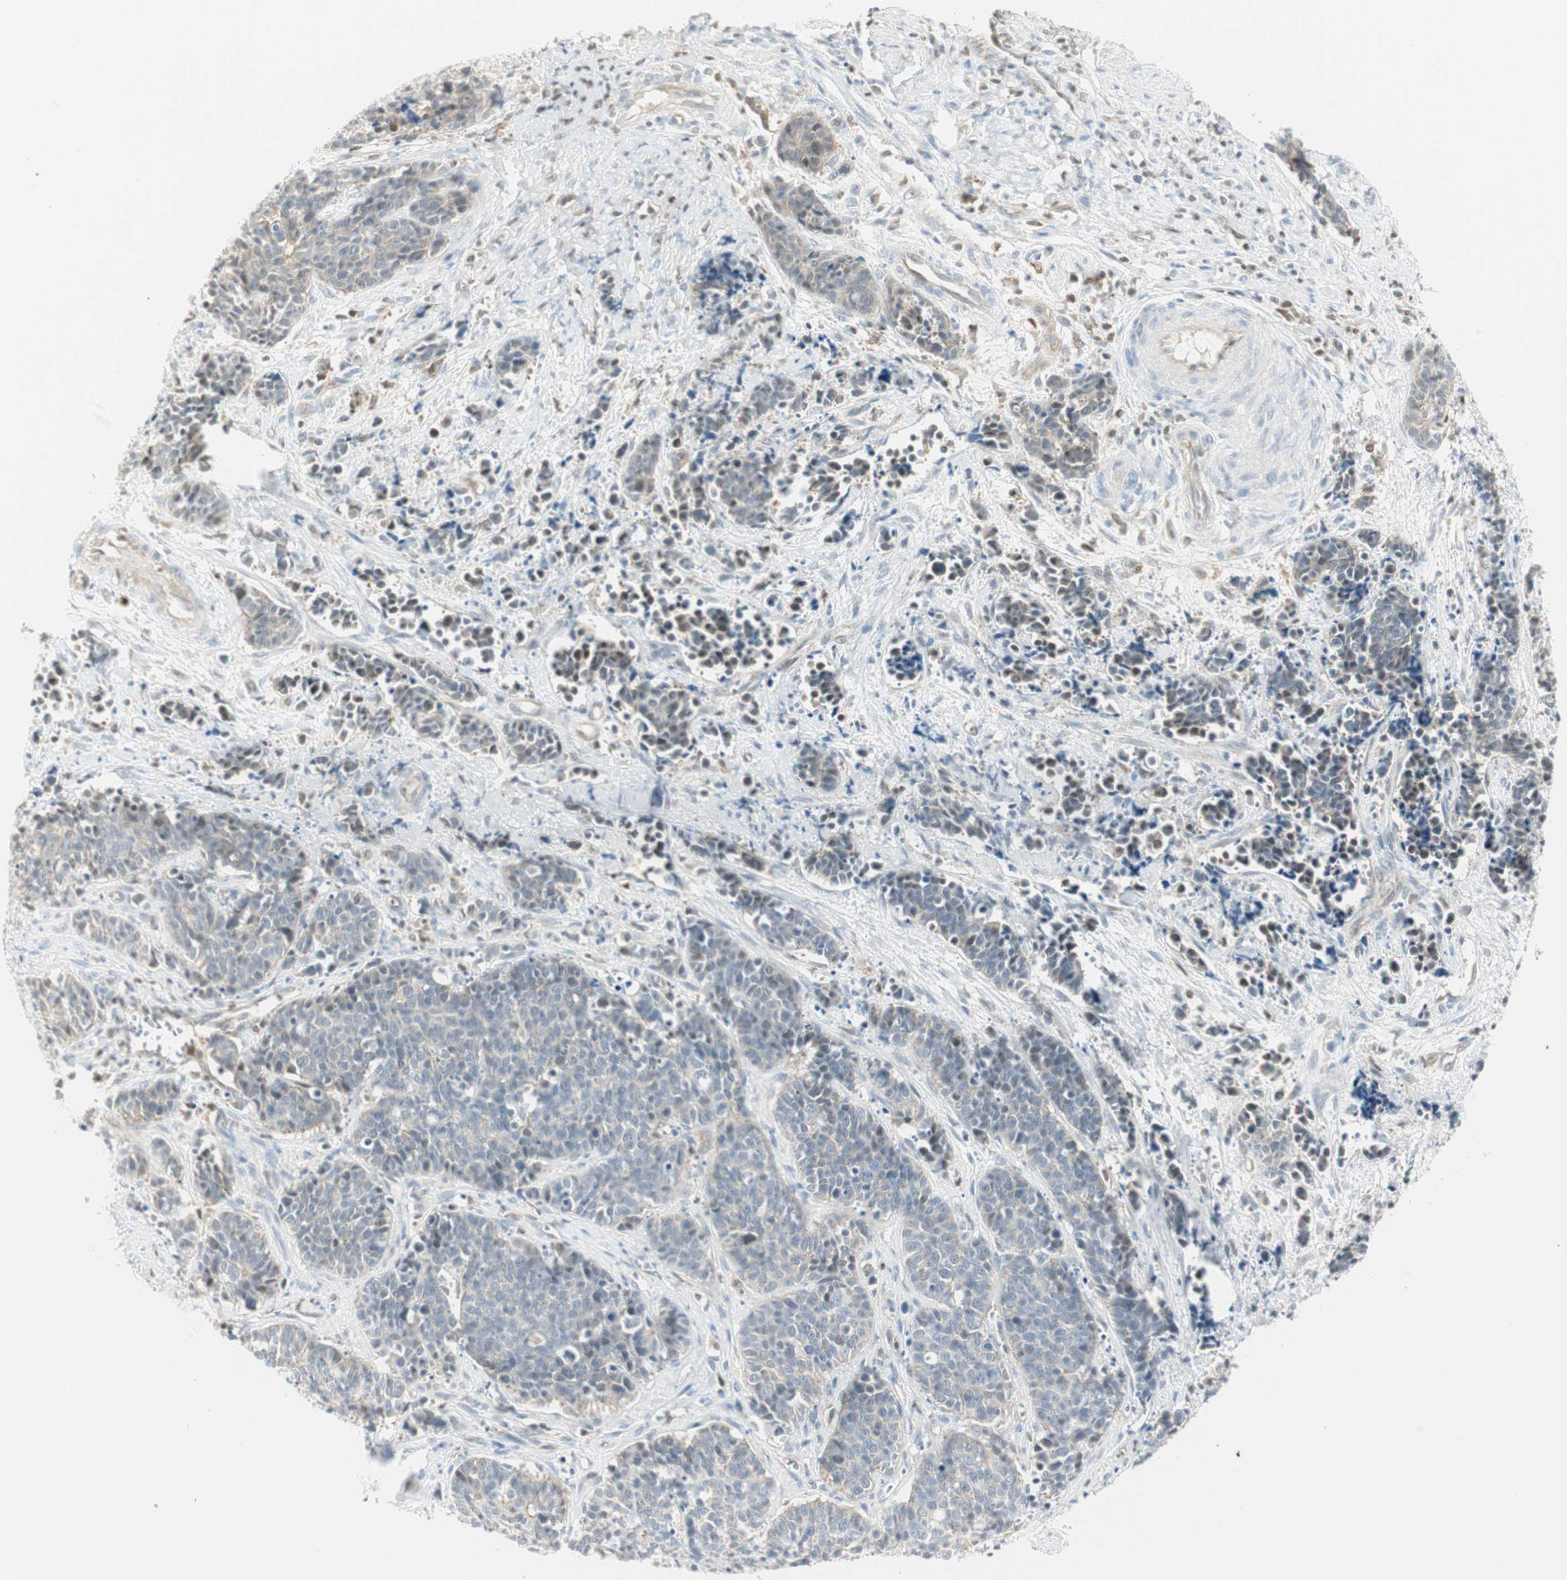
{"staining": {"intensity": "weak", "quantity": "<25%", "location": "cytoplasmic/membranous,nuclear"}, "tissue": "cervical cancer", "cell_type": "Tumor cells", "image_type": "cancer", "snomed": [{"axis": "morphology", "description": "Squamous cell carcinoma, NOS"}, {"axis": "topography", "description": "Cervix"}], "caption": "The micrograph shows no staining of tumor cells in cervical cancer.", "gene": "PPP1CA", "patient": {"sex": "female", "age": 35}}